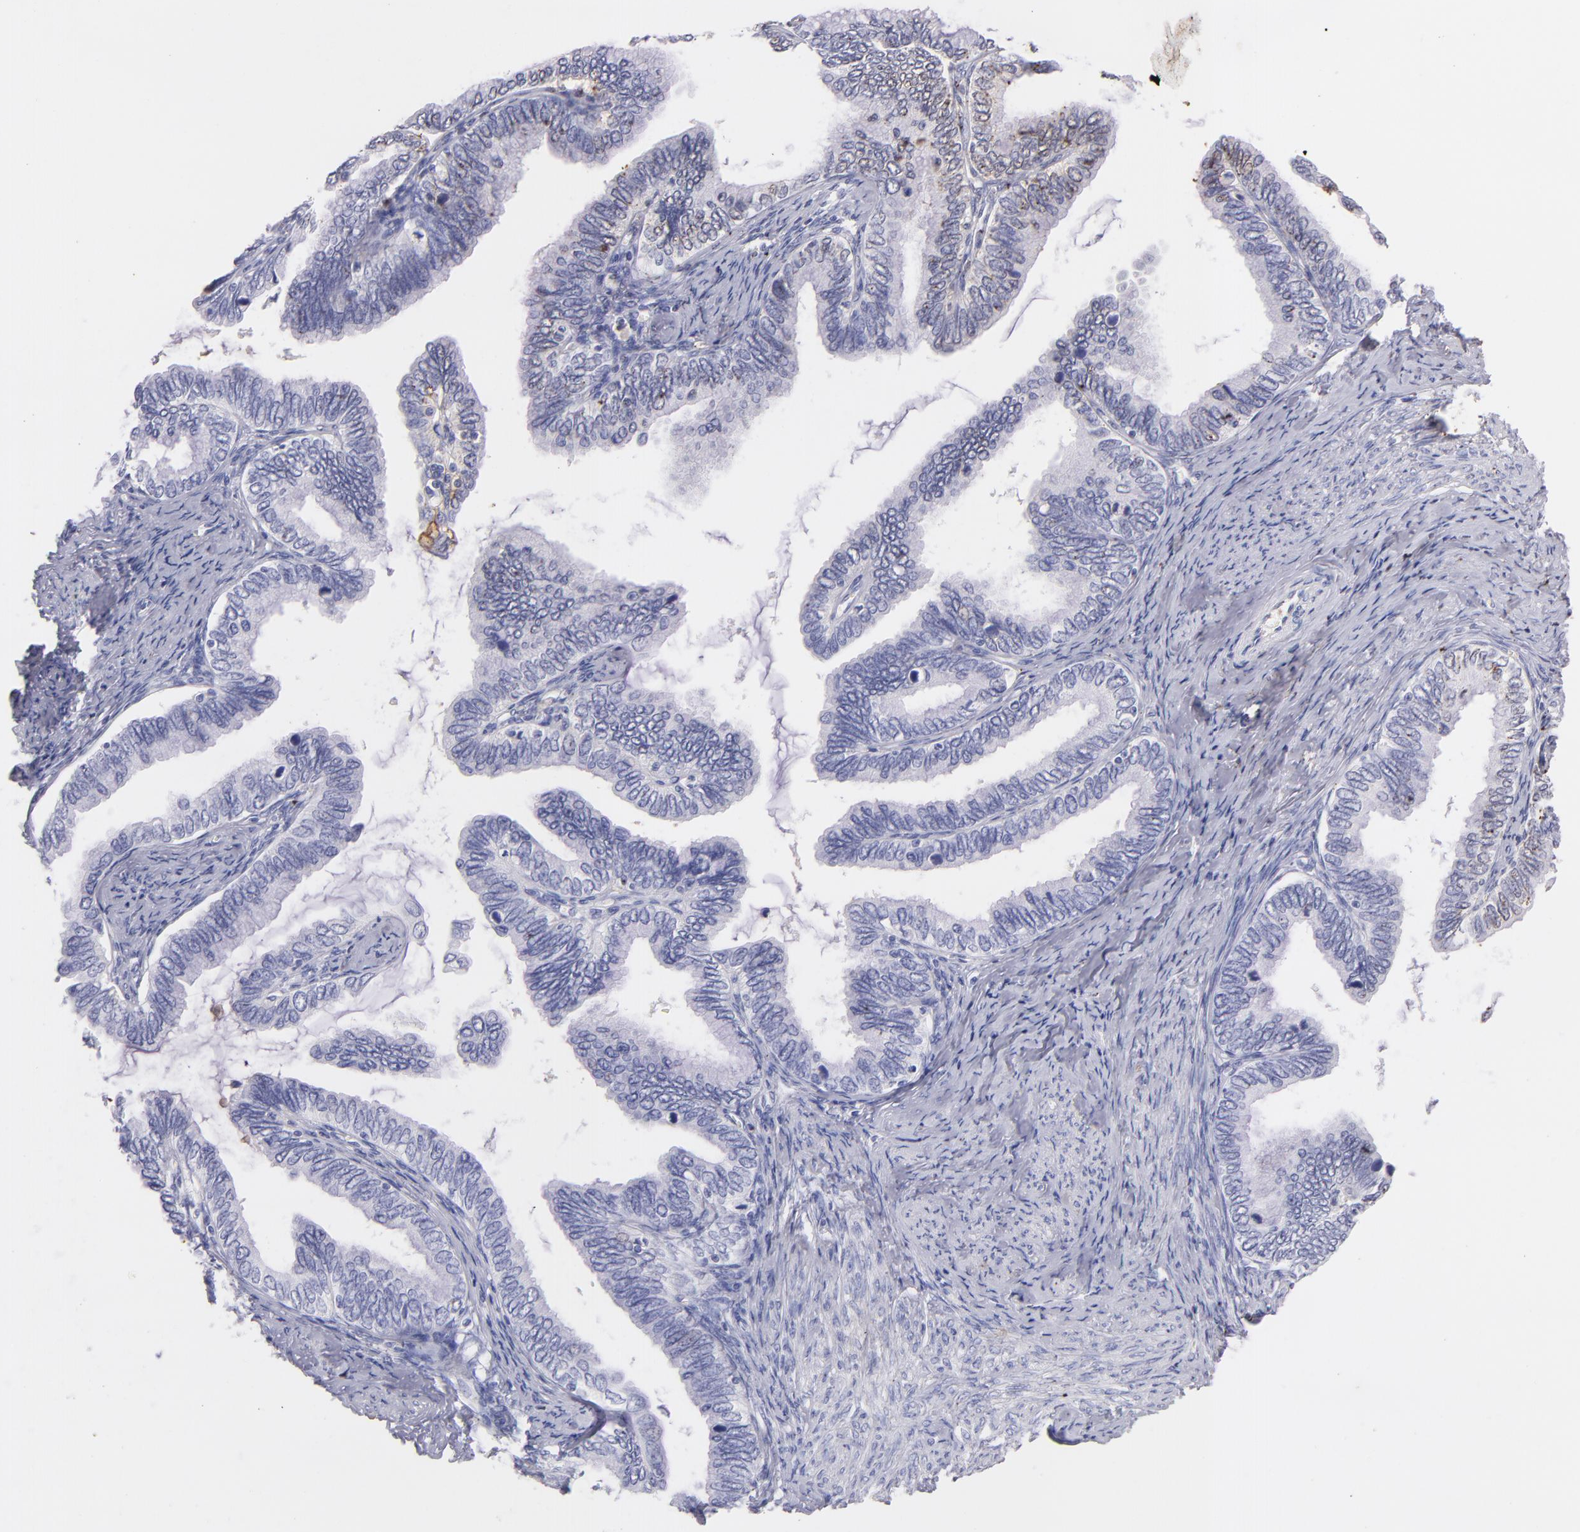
{"staining": {"intensity": "negative", "quantity": "none", "location": "none"}, "tissue": "cervical cancer", "cell_type": "Tumor cells", "image_type": "cancer", "snomed": [{"axis": "morphology", "description": "Adenocarcinoma, NOS"}, {"axis": "topography", "description": "Cervix"}], "caption": "This is a histopathology image of IHC staining of adenocarcinoma (cervical), which shows no expression in tumor cells.", "gene": "FGB", "patient": {"sex": "female", "age": 49}}